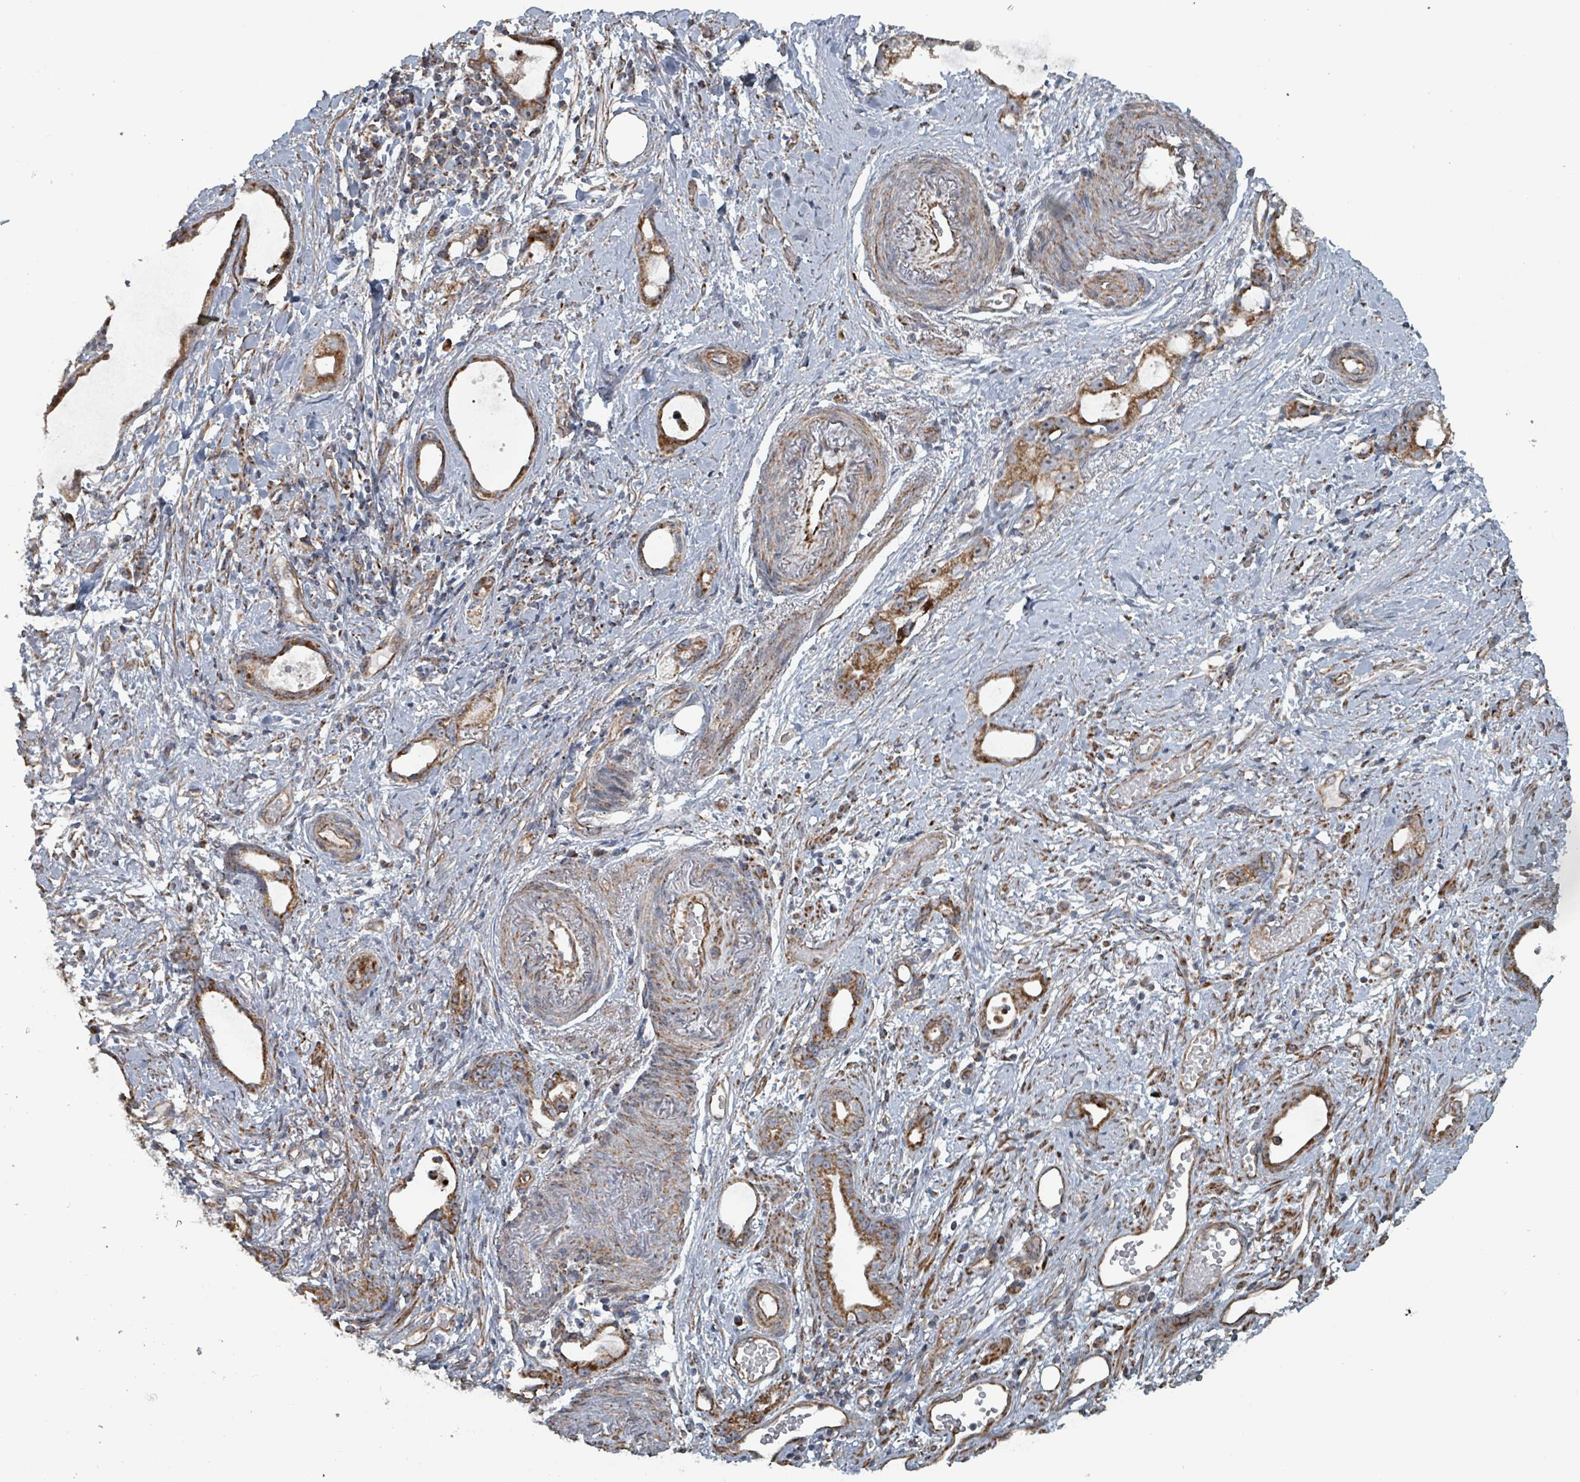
{"staining": {"intensity": "moderate", "quantity": ">75%", "location": "cytoplasmic/membranous"}, "tissue": "stomach cancer", "cell_type": "Tumor cells", "image_type": "cancer", "snomed": [{"axis": "morphology", "description": "Adenocarcinoma, NOS"}, {"axis": "topography", "description": "Stomach"}], "caption": "Human stomach adenocarcinoma stained for a protein (brown) exhibits moderate cytoplasmic/membranous positive staining in about >75% of tumor cells.", "gene": "MRPL4", "patient": {"sex": "male", "age": 55}}